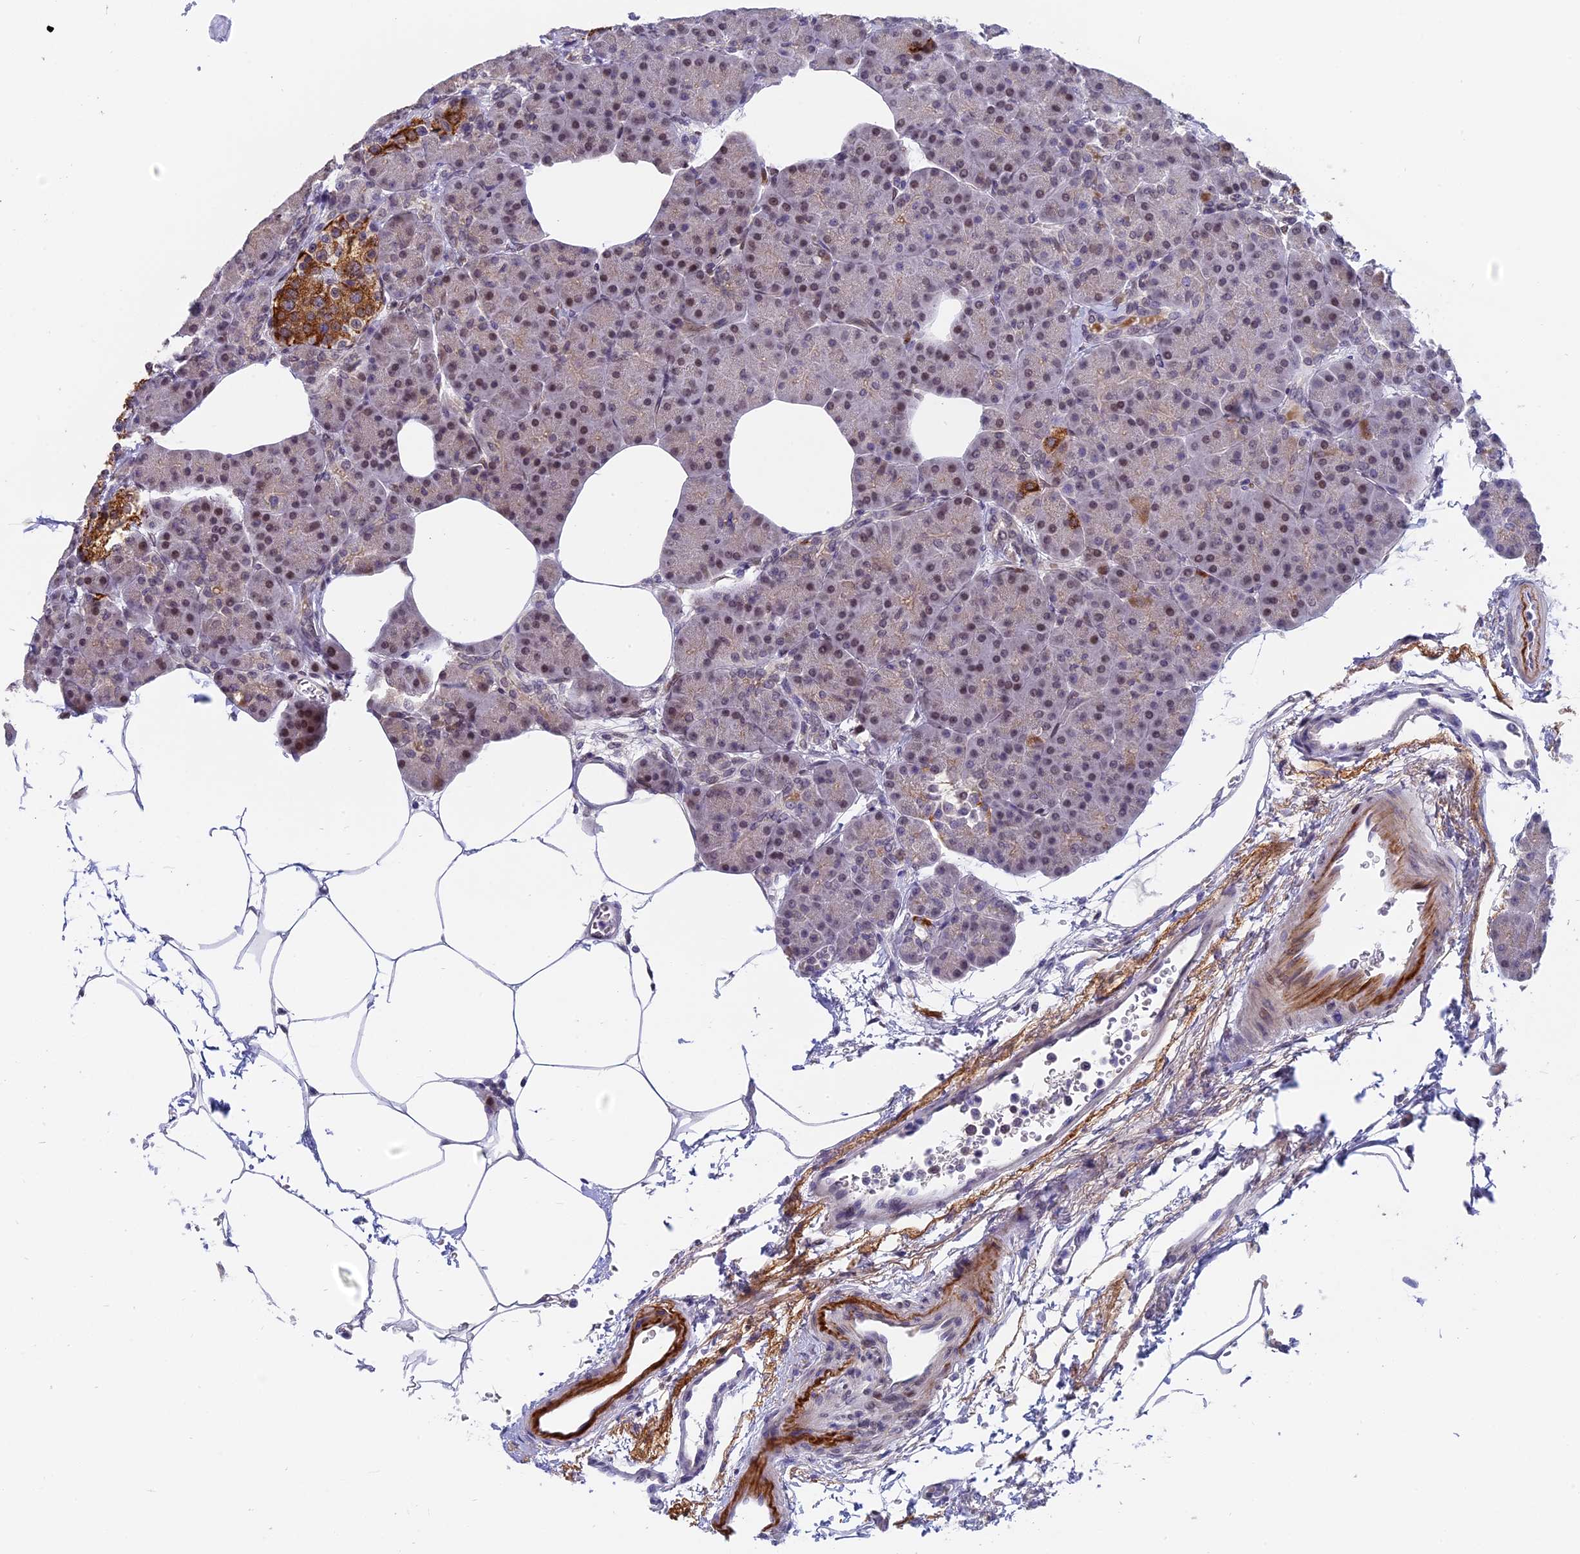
{"staining": {"intensity": "moderate", "quantity": "25%-75%", "location": "nuclear"}, "tissue": "pancreas", "cell_type": "Exocrine glandular cells", "image_type": "normal", "snomed": [{"axis": "morphology", "description": "Normal tissue, NOS"}, {"axis": "topography", "description": "Pancreas"}], "caption": "A high-resolution histopathology image shows immunohistochemistry staining of benign pancreas, which displays moderate nuclear staining in approximately 25%-75% of exocrine glandular cells.", "gene": "PYGO1", "patient": {"sex": "female", "age": 70}}